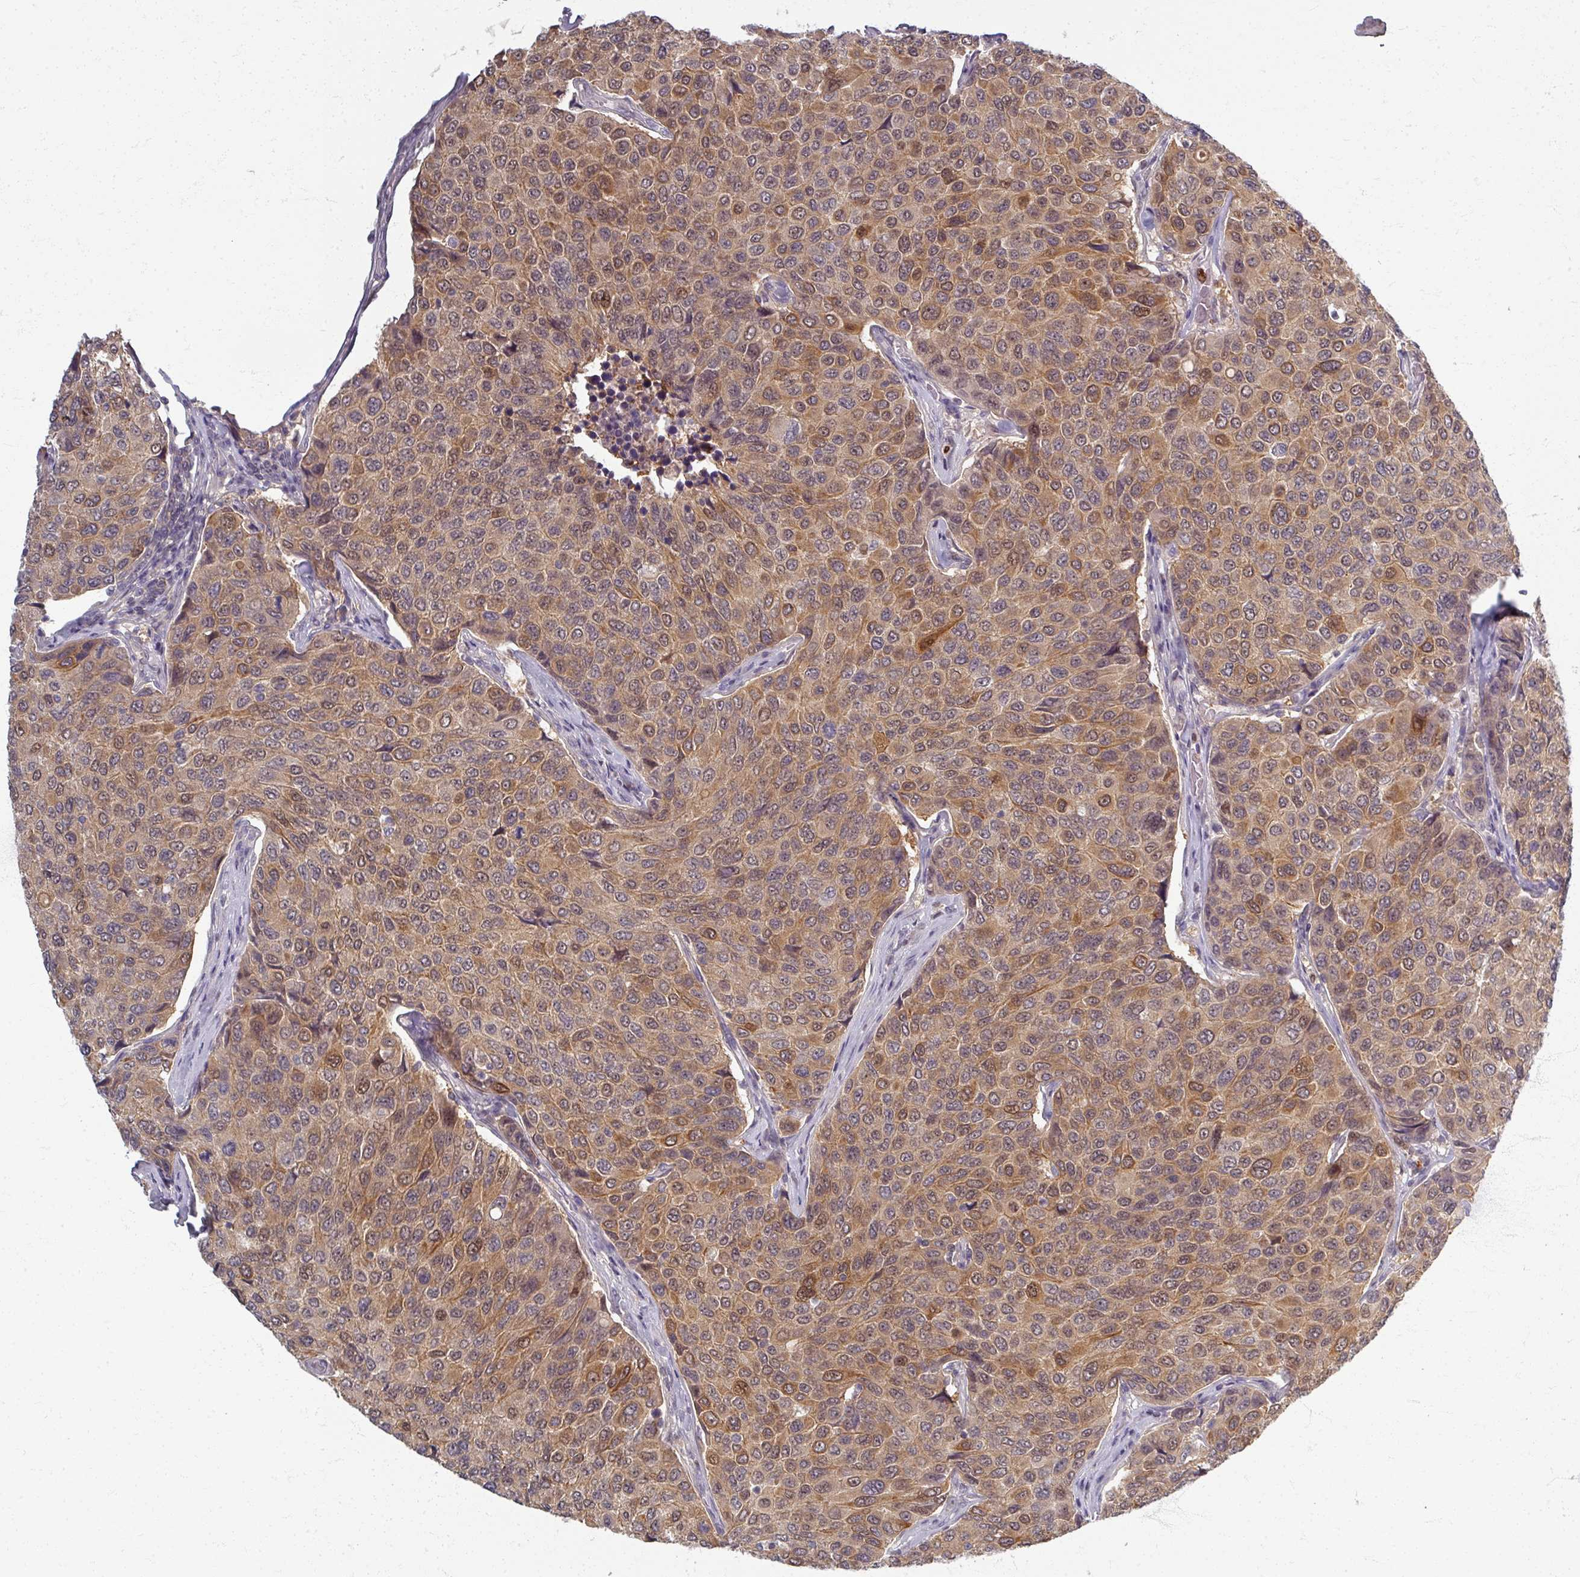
{"staining": {"intensity": "moderate", "quantity": "25%-75%", "location": "cytoplasmic/membranous"}, "tissue": "breast cancer", "cell_type": "Tumor cells", "image_type": "cancer", "snomed": [{"axis": "morphology", "description": "Duct carcinoma"}, {"axis": "topography", "description": "Breast"}], "caption": "A histopathology image of human breast cancer (infiltrating ductal carcinoma) stained for a protein reveals moderate cytoplasmic/membranous brown staining in tumor cells.", "gene": "TTLL7", "patient": {"sex": "female", "age": 55}}